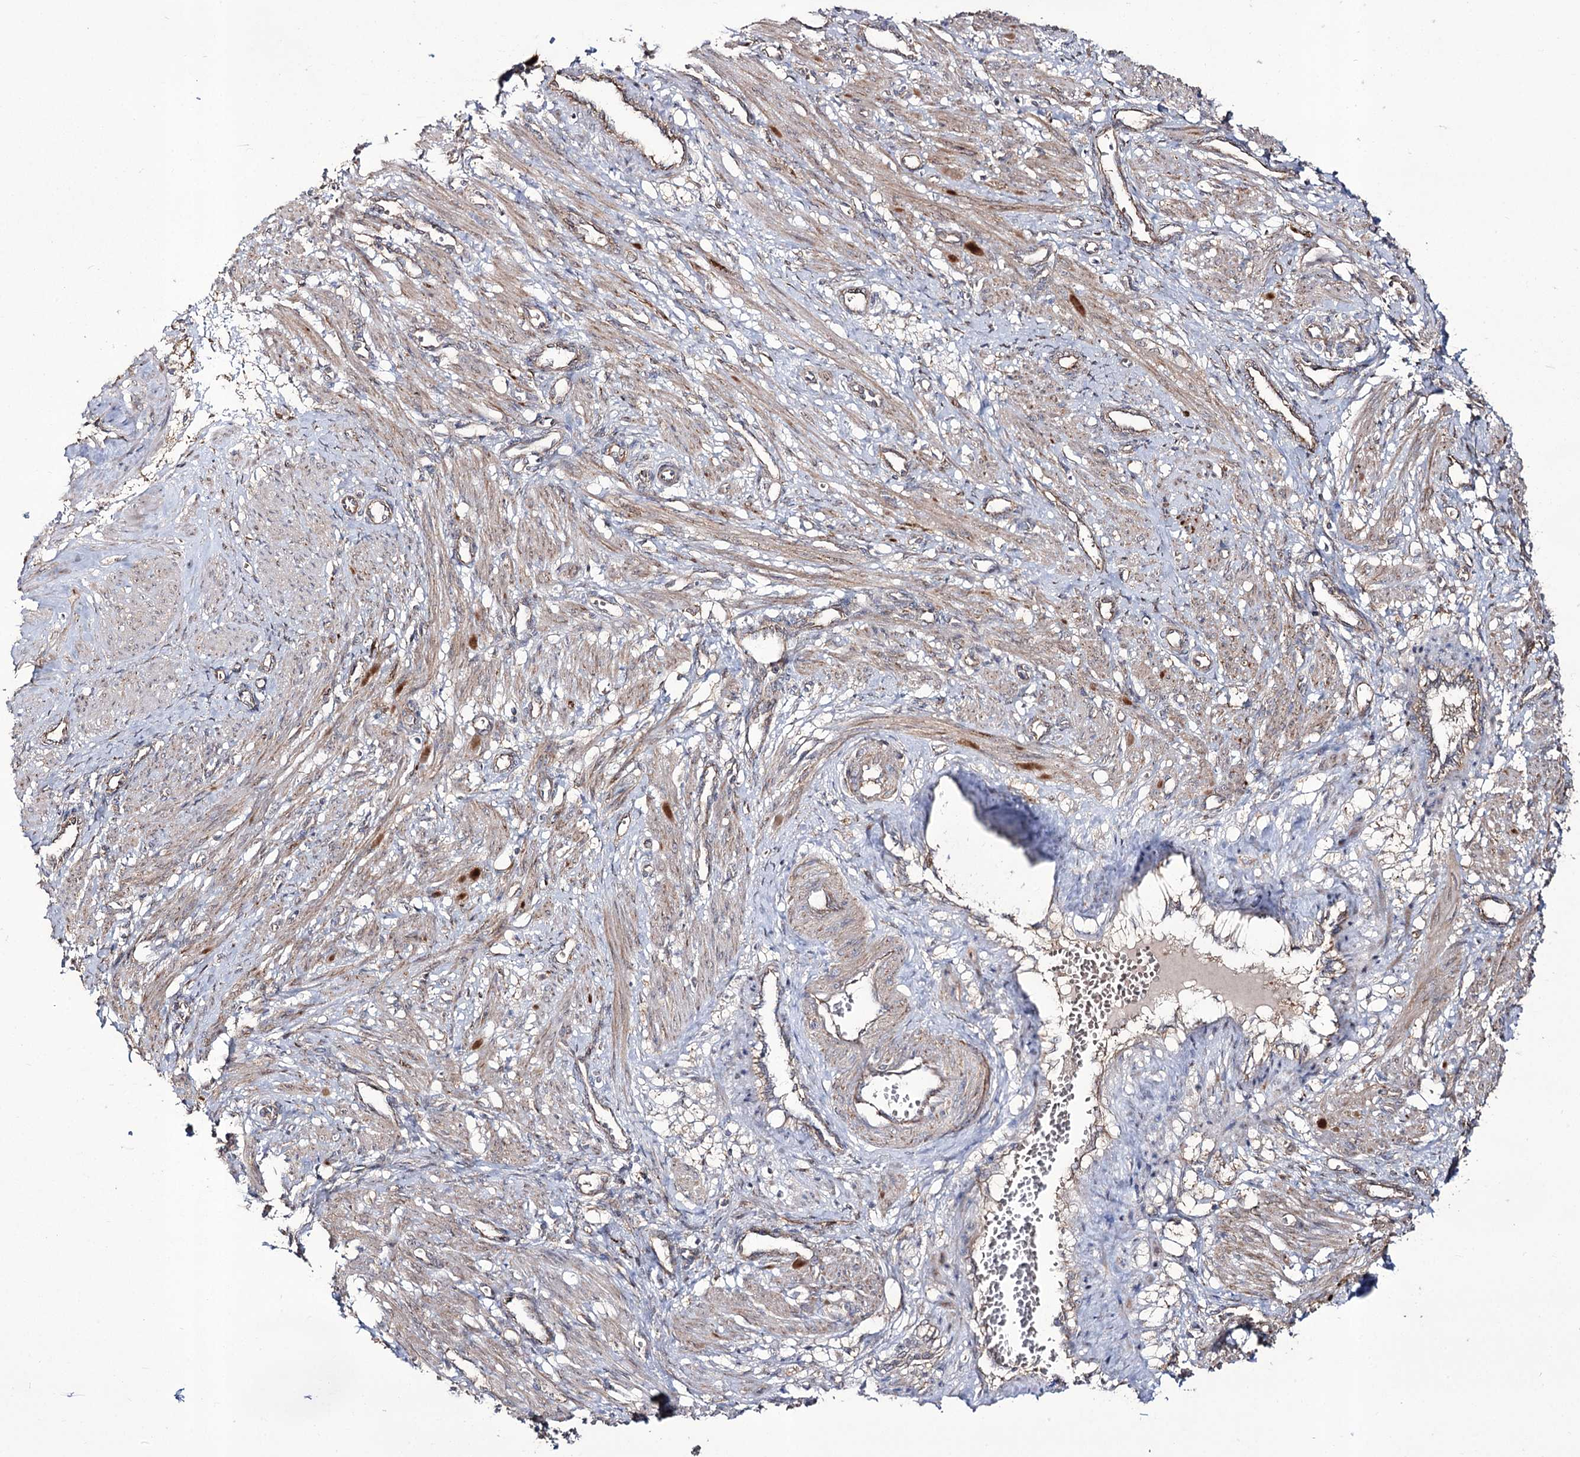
{"staining": {"intensity": "moderate", "quantity": "25%-75%", "location": "cytoplasmic/membranous"}, "tissue": "smooth muscle", "cell_type": "Smooth muscle cells", "image_type": "normal", "snomed": [{"axis": "morphology", "description": "Normal tissue, NOS"}, {"axis": "topography", "description": "Endometrium"}], "caption": "A medium amount of moderate cytoplasmic/membranous expression is appreciated in approximately 25%-75% of smooth muscle cells in unremarkable smooth muscle.", "gene": "REXO2", "patient": {"sex": "female", "age": 33}}